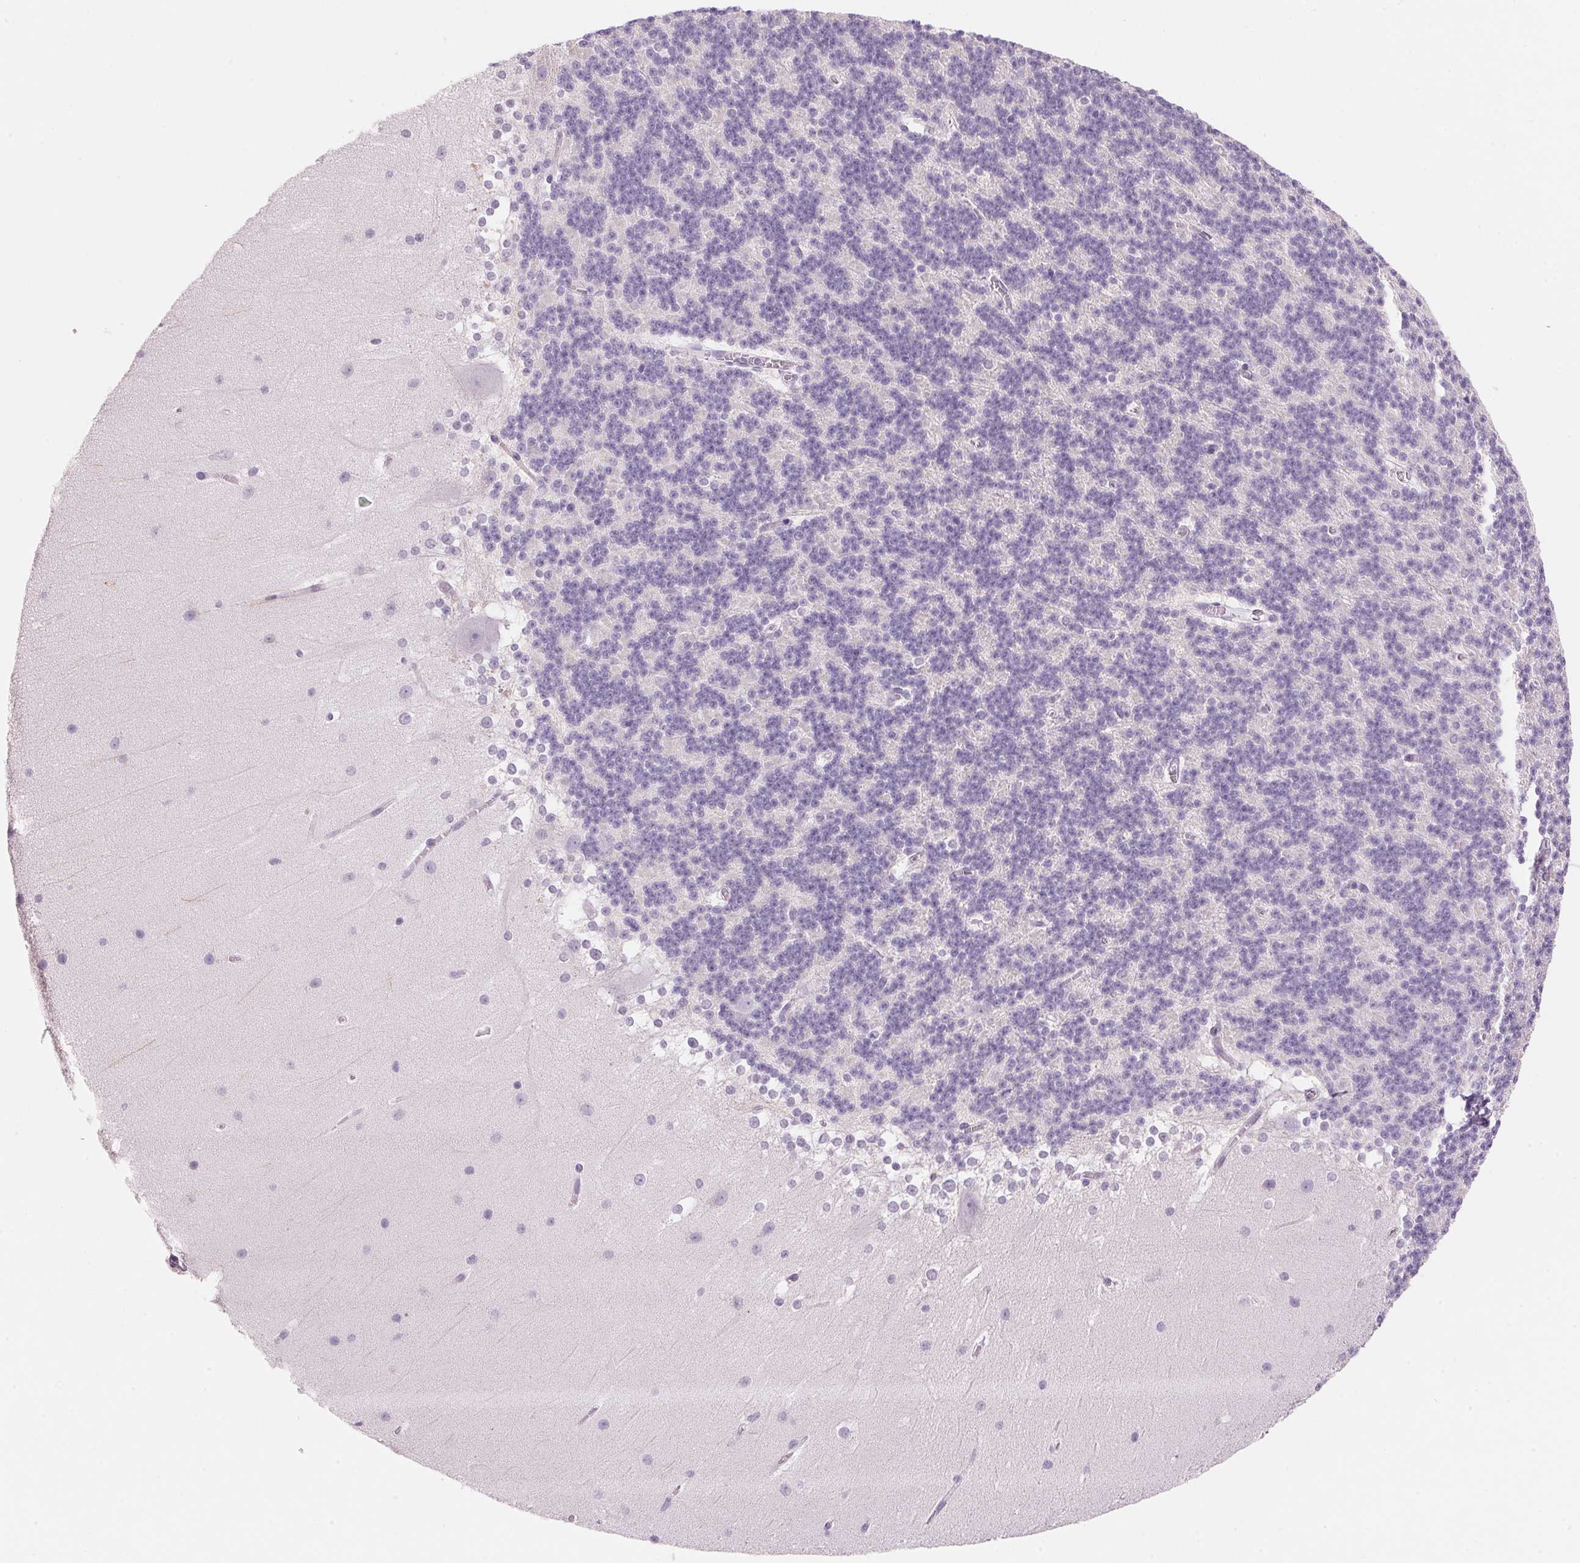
{"staining": {"intensity": "negative", "quantity": "none", "location": "none"}, "tissue": "cerebellum", "cell_type": "Cells in granular layer", "image_type": "normal", "snomed": [{"axis": "morphology", "description": "Normal tissue, NOS"}, {"axis": "topography", "description": "Cerebellum"}], "caption": "IHC of benign human cerebellum displays no staining in cells in granular layer. Brightfield microscopy of immunohistochemistry (IHC) stained with DAB (3,3'-diaminobenzidine) (brown) and hematoxylin (blue), captured at high magnification.", "gene": "CYP11B1", "patient": {"sex": "female", "age": 19}}